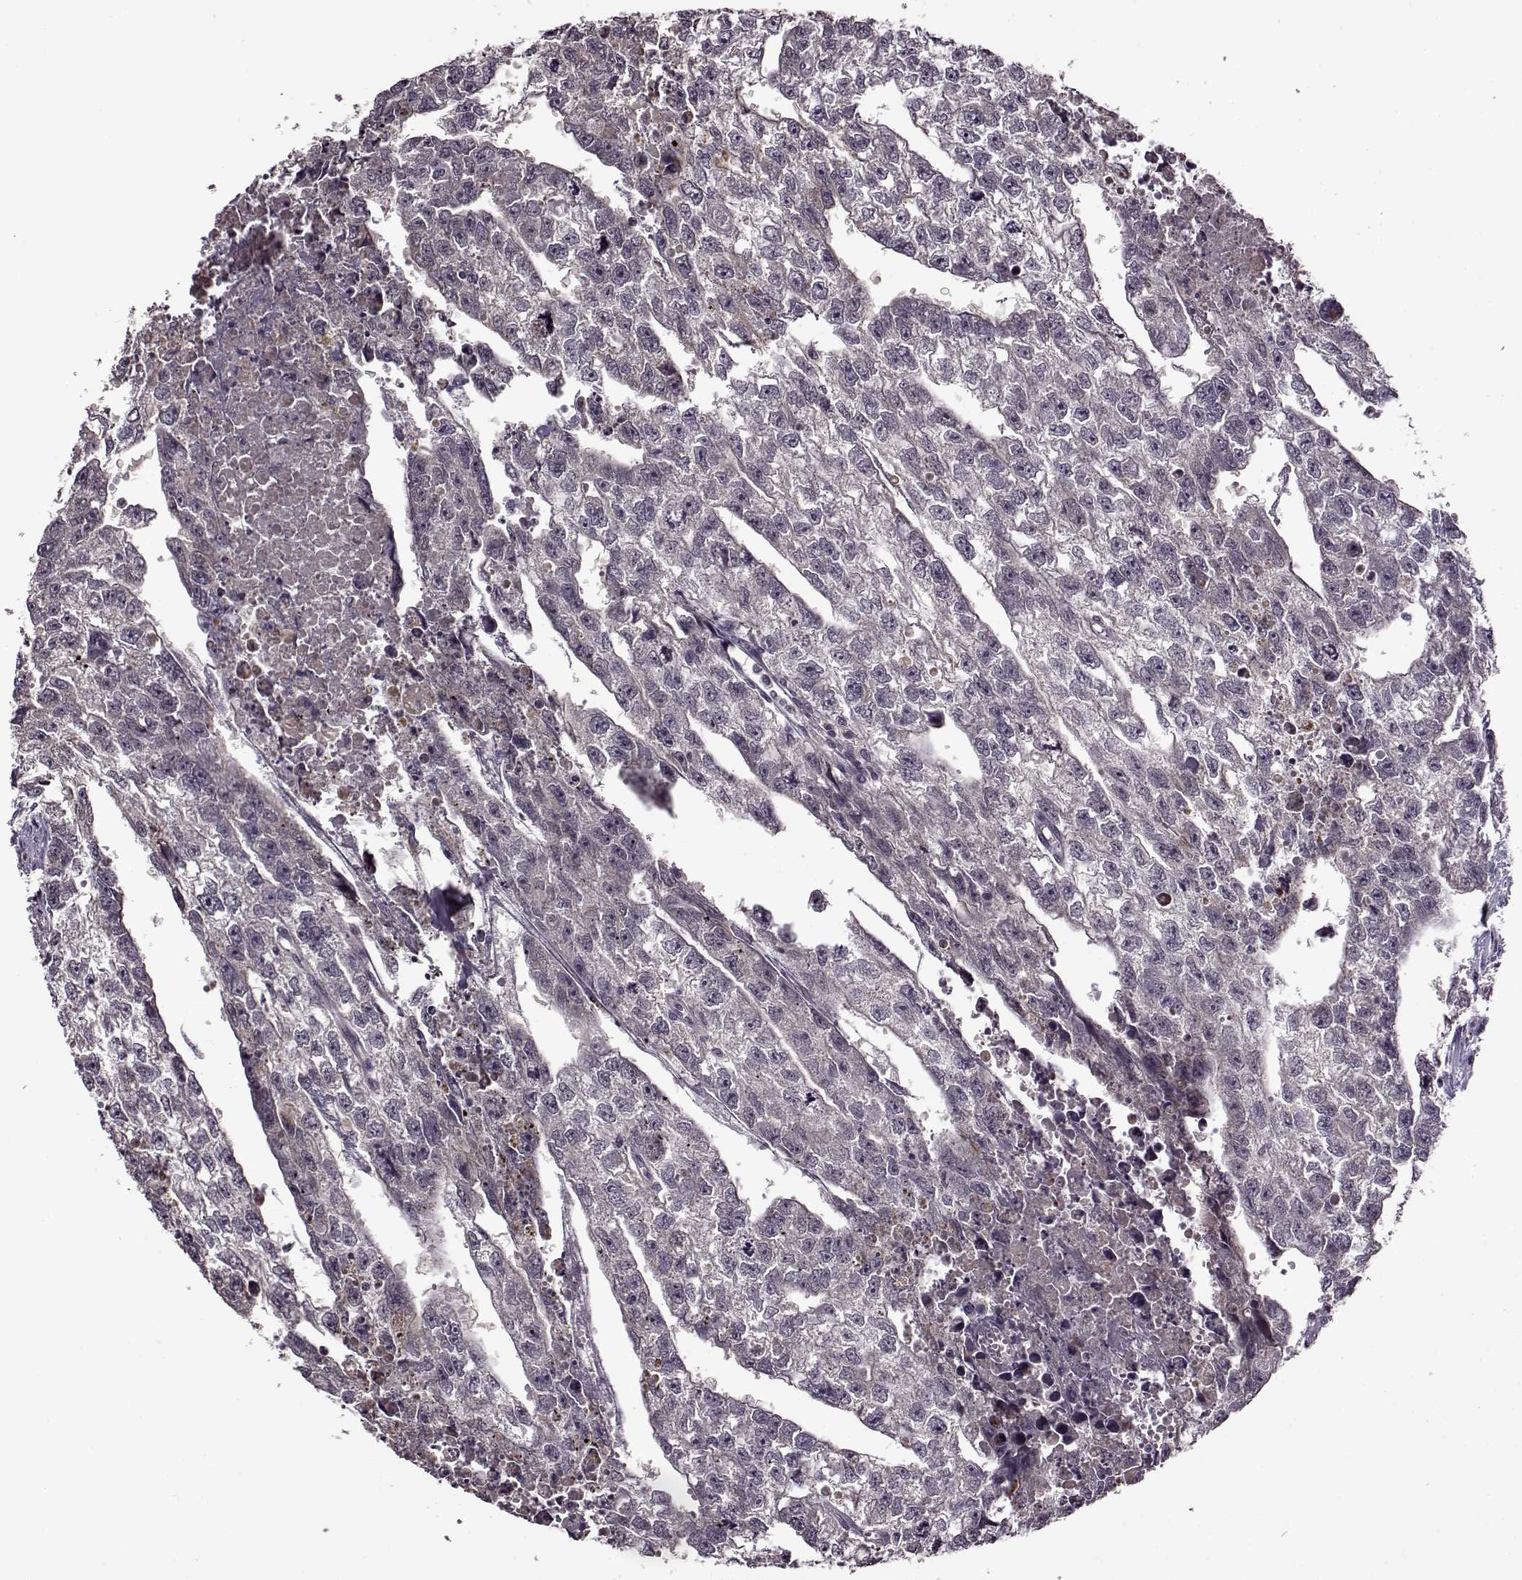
{"staining": {"intensity": "negative", "quantity": "none", "location": "none"}, "tissue": "testis cancer", "cell_type": "Tumor cells", "image_type": "cancer", "snomed": [{"axis": "morphology", "description": "Carcinoma, Embryonal, NOS"}, {"axis": "morphology", "description": "Teratoma, malignant, NOS"}, {"axis": "topography", "description": "Testis"}], "caption": "Immunohistochemistry (IHC) image of neoplastic tissue: human testis embryonal carcinoma stained with DAB reveals no significant protein staining in tumor cells.", "gene": "MAIP1", "patient": {"sex": "male", "age": 44}}